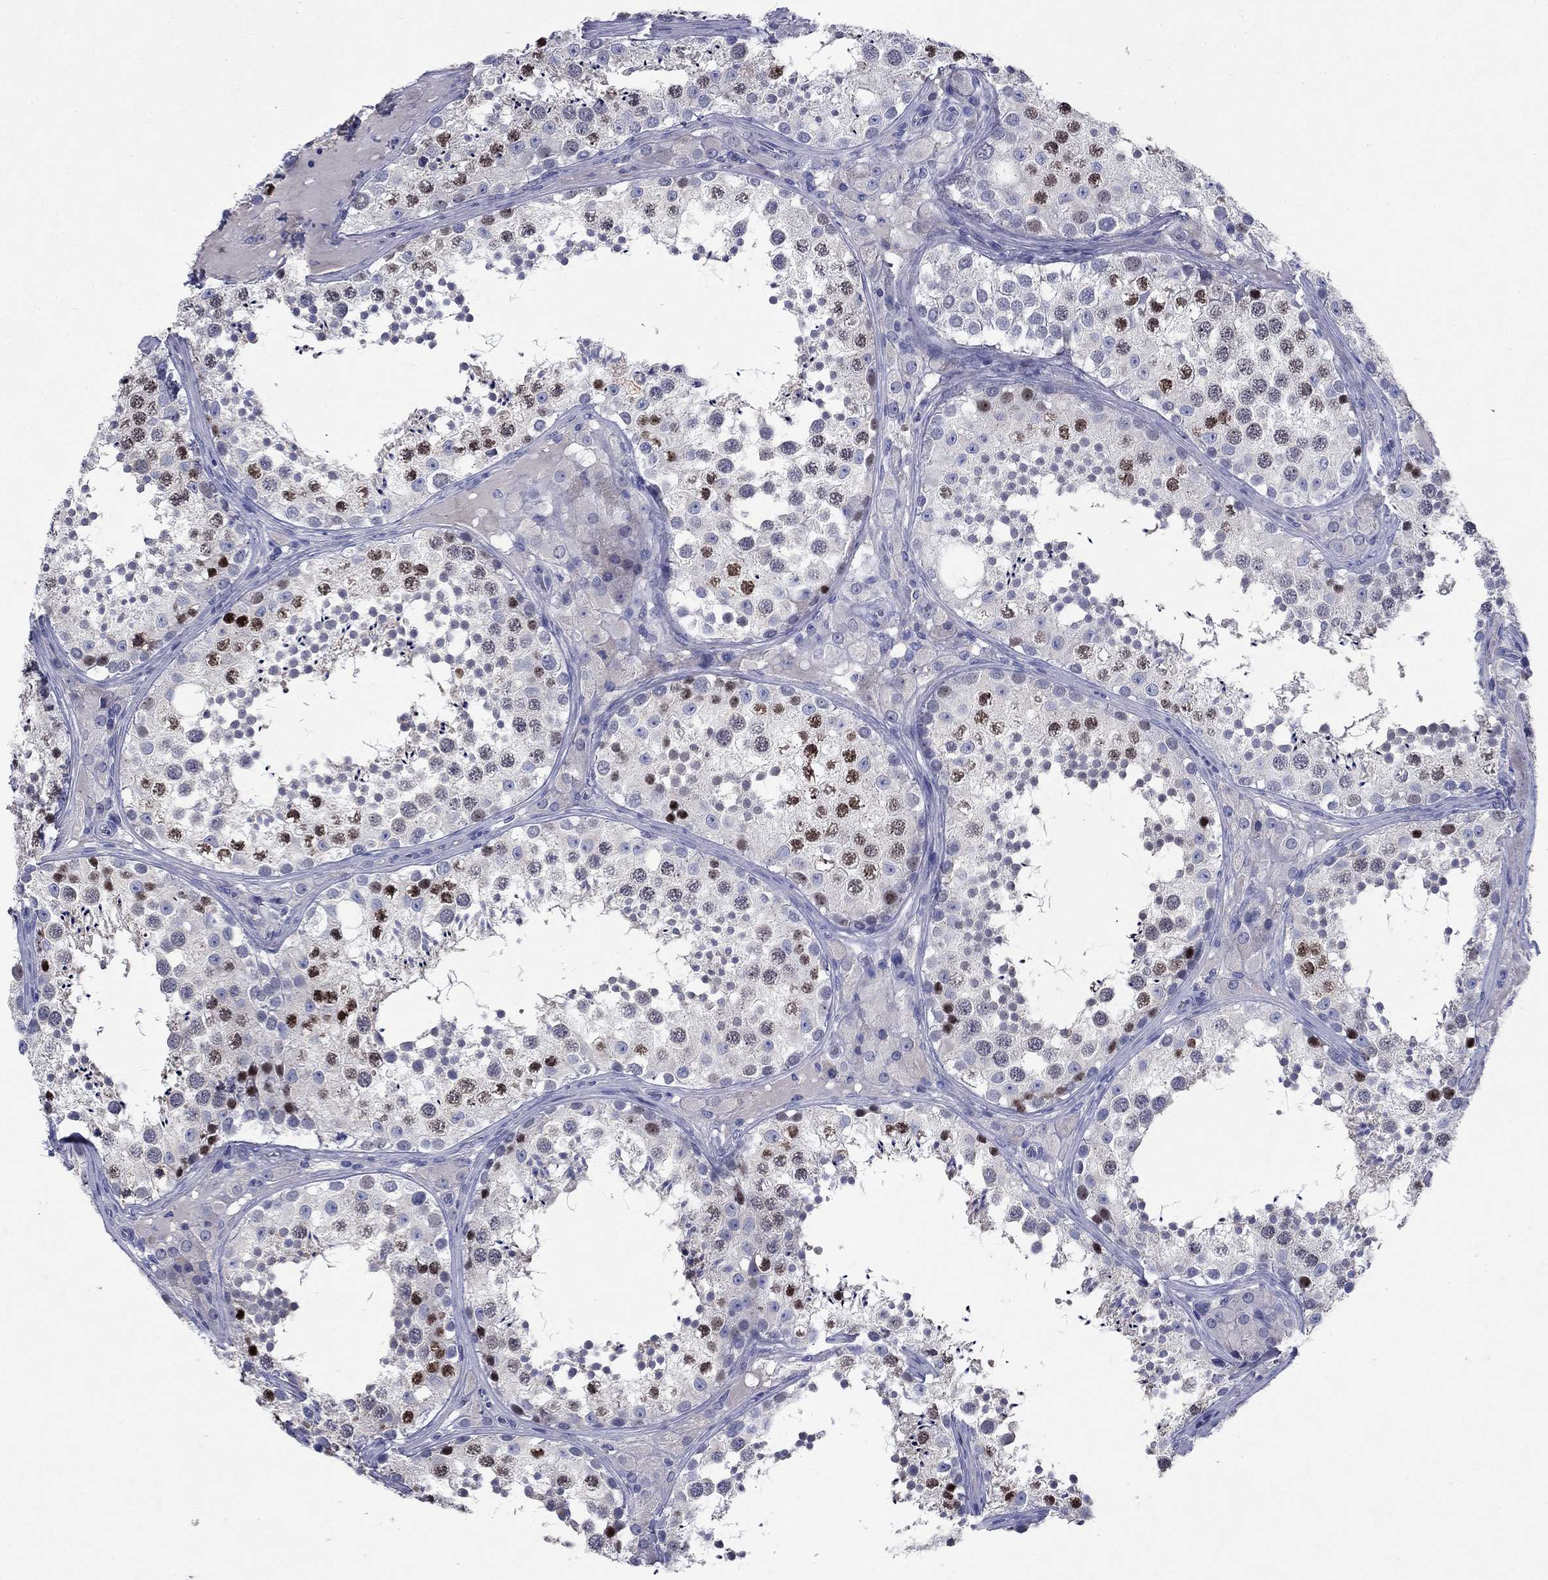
{"staining": {"intensity": "strong", "quantity": "<25%", "location": "nuclear"}, "tissue": "testis", "cell_type": "Cells in seminiferous ducts", "image_type": "normal", "snomed": [{"axis": "morphology", "description": "Normal tissue, NOS"}, {"axis": "topography", "description": "Testis"}], "caption": "An image of testis stained for a protein displays strong nuclear brown staining in cells in seminiferous ducts.", "gene": "SULT2B1", "patient": {"sex": "male", "age": 34}}